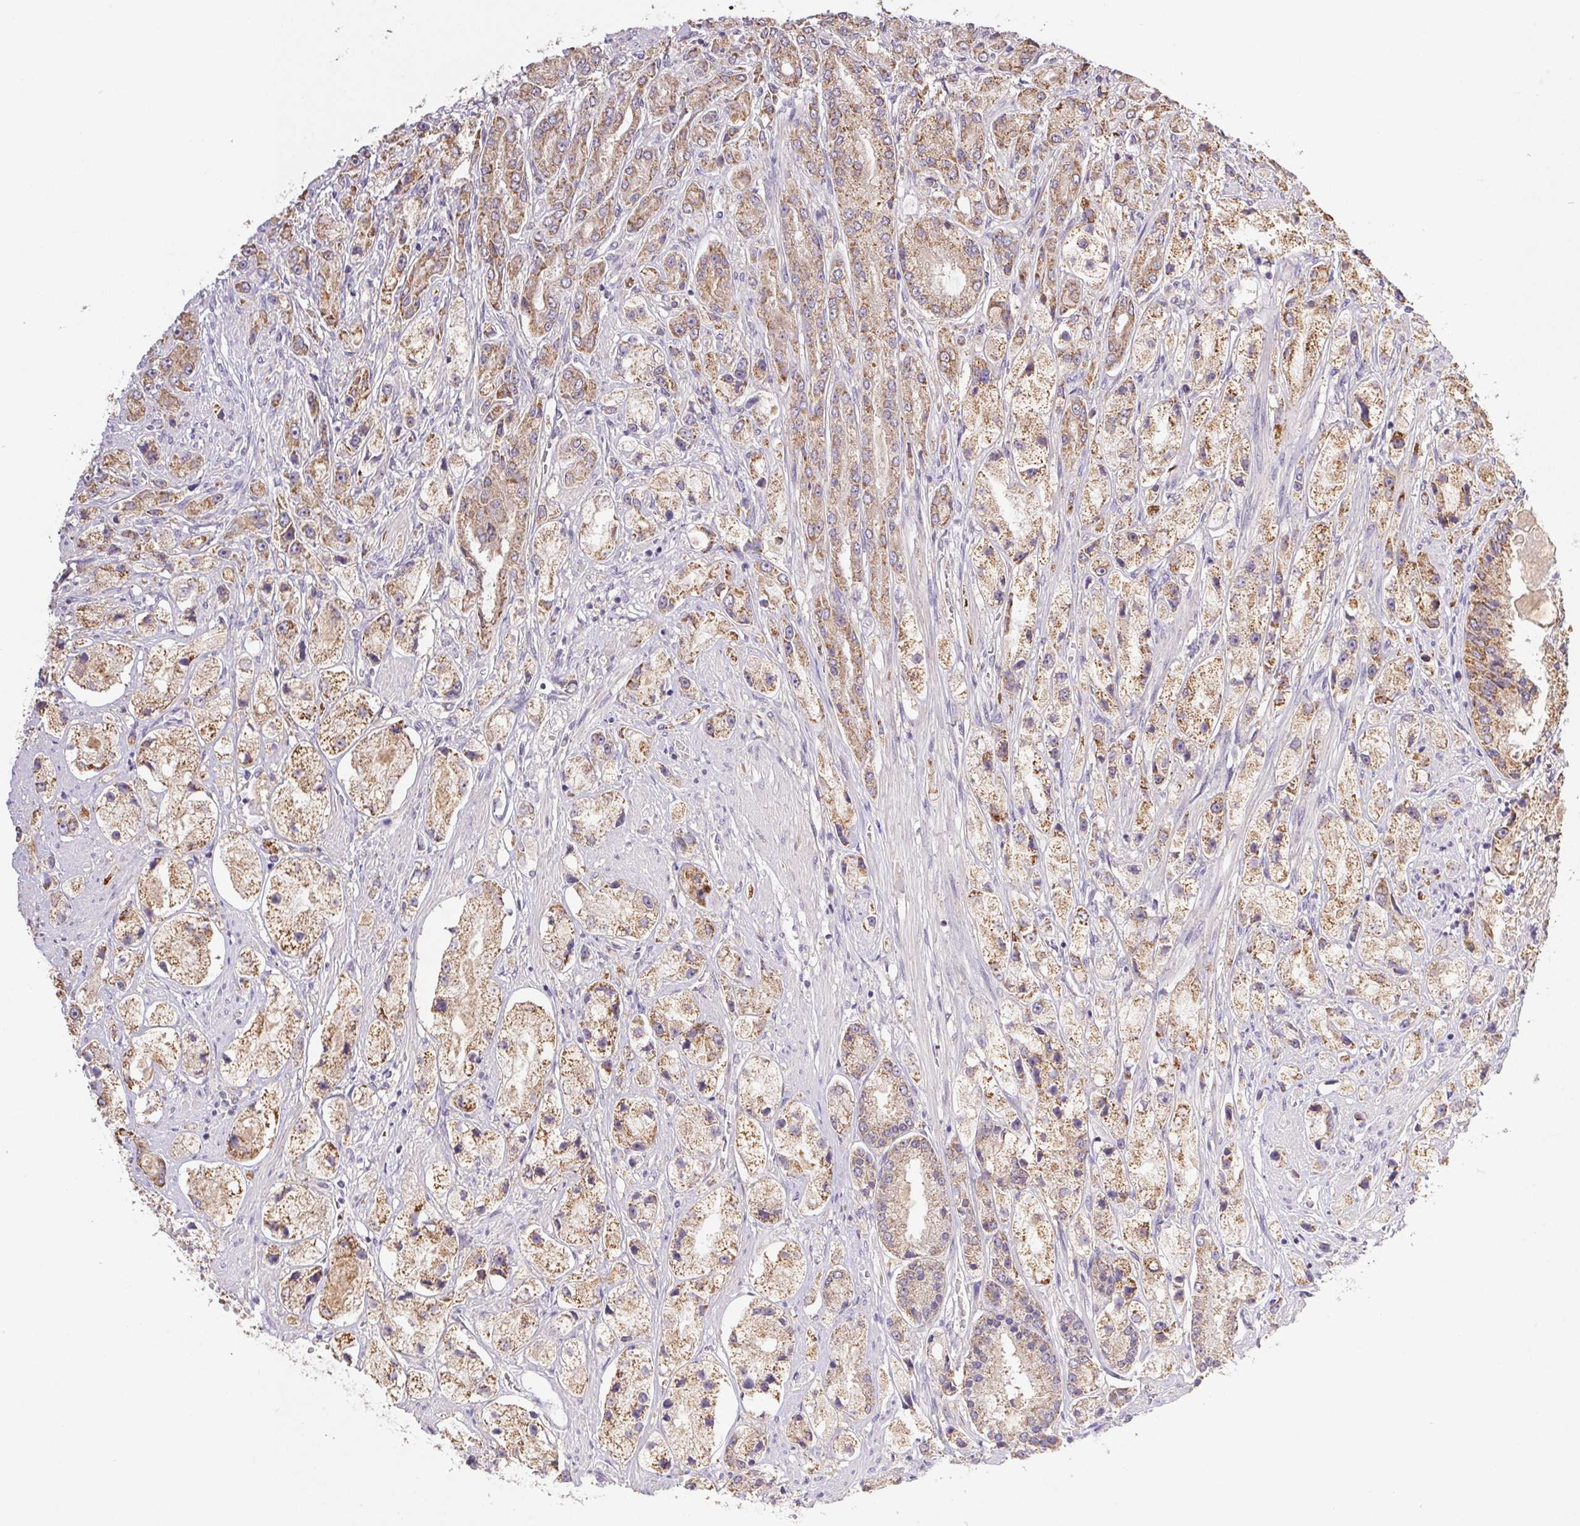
{"staining": {"intensity": "moderate", "quantity": ">75%", "location": "cytoplasmic/membranous"}, "tissue": "prostate cancer", "cell_type": "Tumor cells", "image_type": "cancer", "snomed": [{"axis": "morphology", "description": "Adenocarcinoma, High grade"}, {"axis": "topography", "description": "Prostate"}], "caption": "Immunohistochemistry (IHC) micrograph of prostate cancer stained for a protein (brown), which reveals medium levels of moderate cytoplasmic/membranous expression in about >75% of tumor cells.", "gene": "RAB11A", "patient": {"sex": "male", "age": 67}}